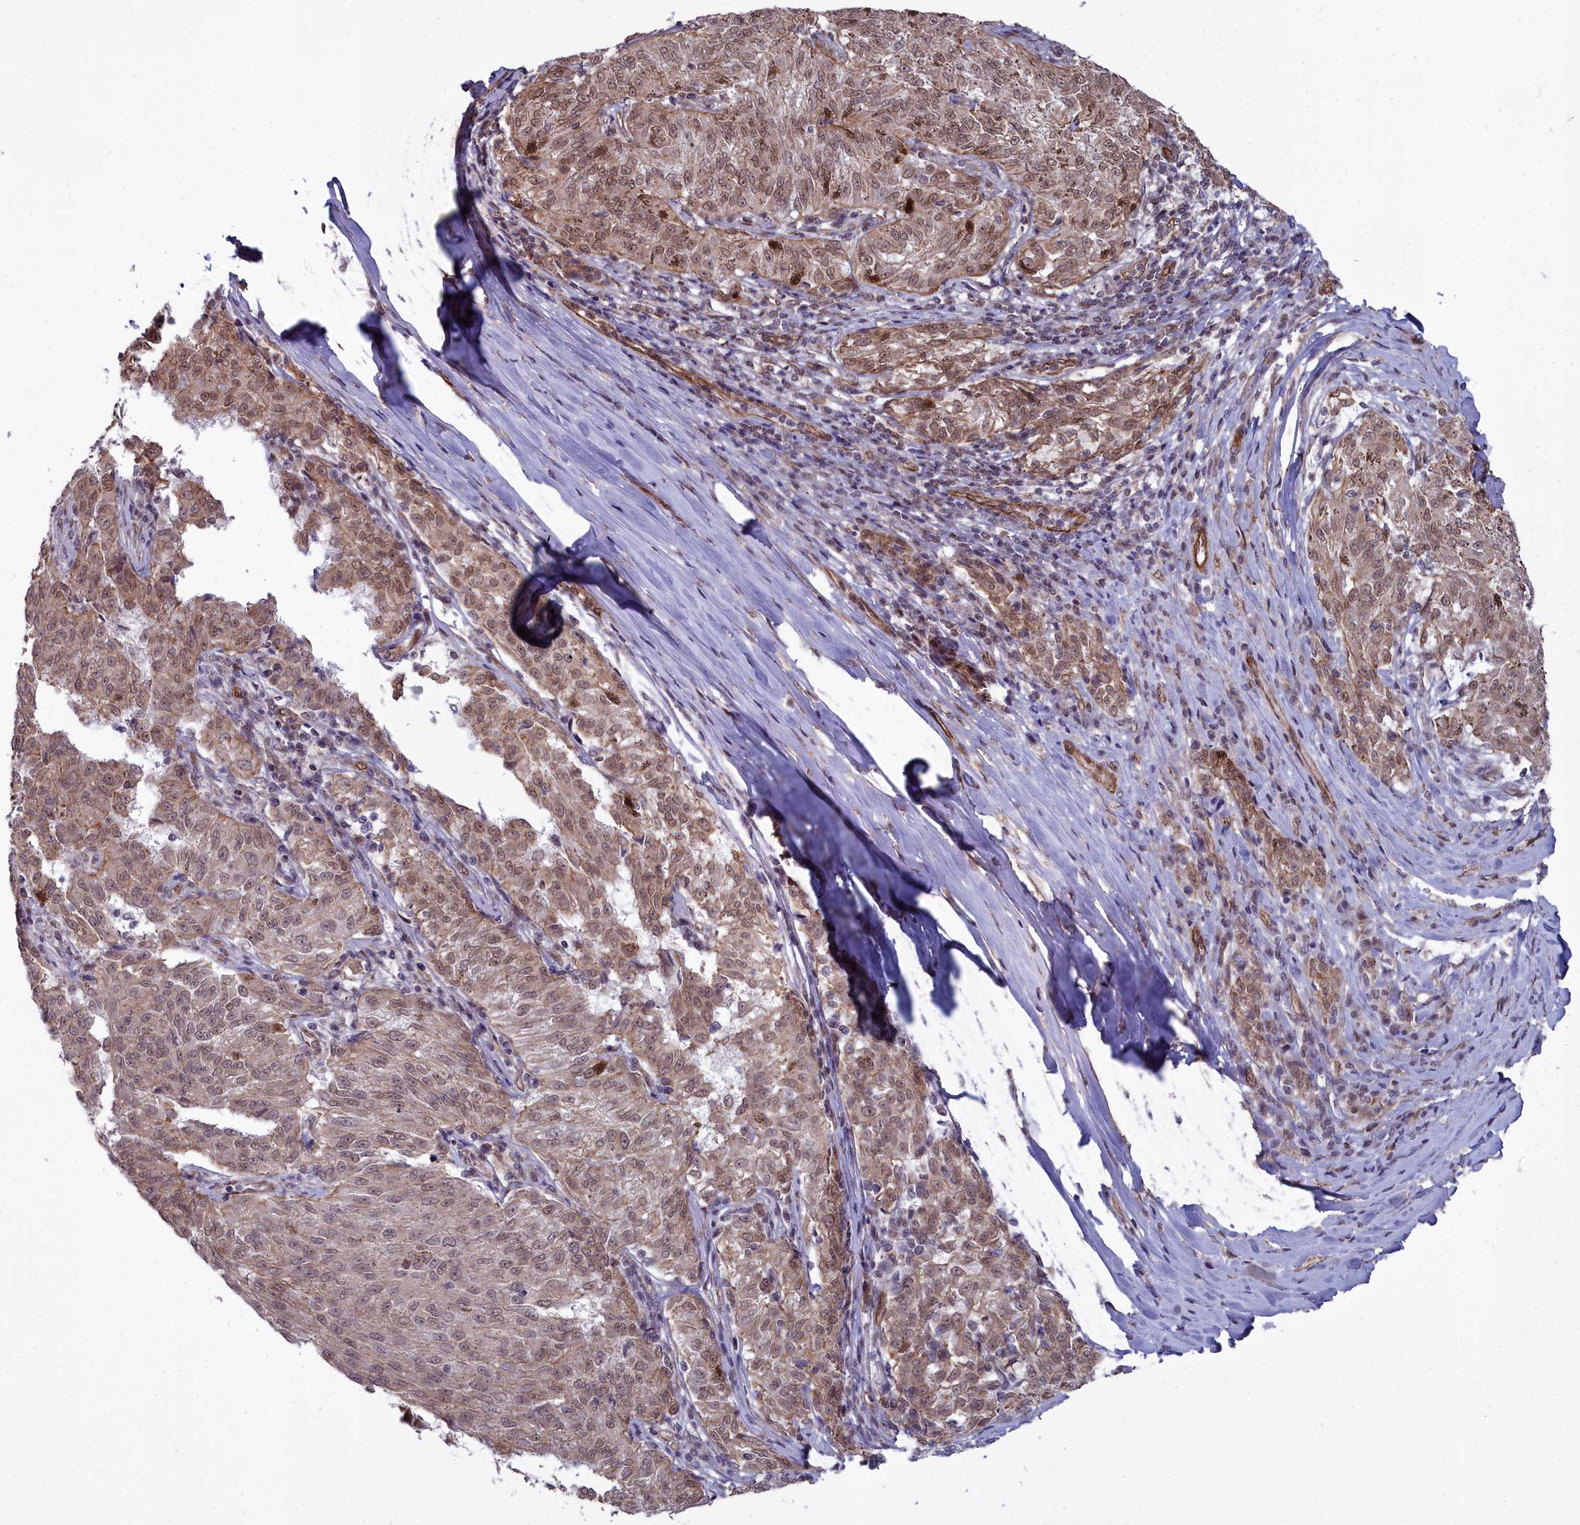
{"staining": {"intensity": "weak", "quantity": "25%-75%", "location": "nuclear"}, "tissue": "melanoma", "cell_type": "Tumor cells", "image_type": "cancer", "snomed": [{"axis": "morphology", "description": "Malignant melanoma, NOS"}, {"axis": "topography", "description": "Skin"}], "caption": "Melanoma stained with IHC reveals weak nuclear positivity in approximately 25%-75% of tumor cells.", "gene": "YJU2", "patient": {"sex": "female", "age": 72}}